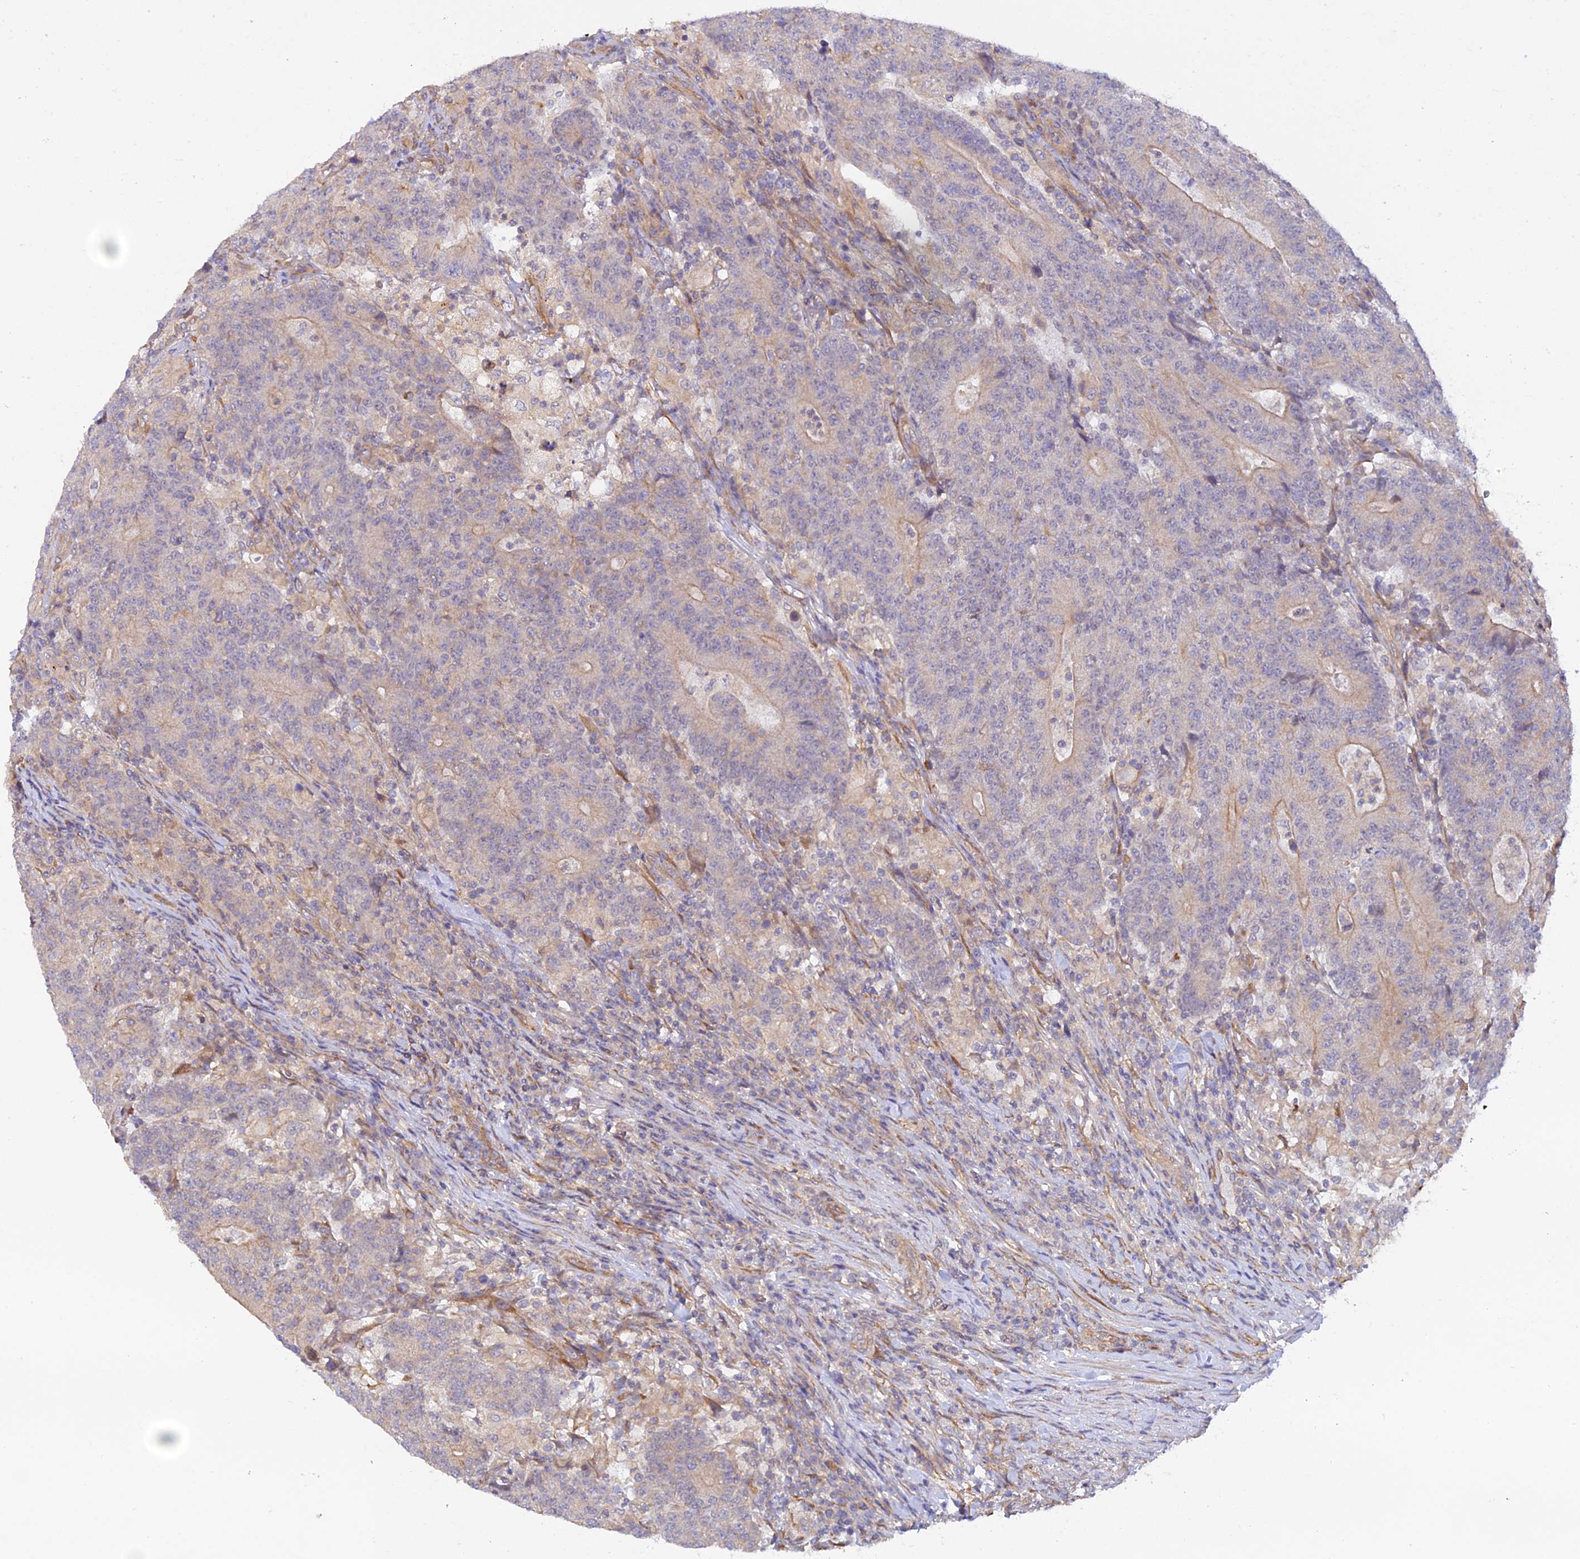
{"staining": {"intensity": "moderate", "quantity": "<25%", "location": "cytoplasmic/membranous"}, "tissue": "colorectal cancer", "cell_type": "Tumor cells", "image_type": "cancer", "snomed": [{"axis": "morphology", "description": "Adenocarcinoma, NOS"}, {"axis": "topography", "description": "Colon"}], "caption": "A brown stain labels moderate cytoplasmic/membranous staining of a protein in human colorectal cancer (adenocarcinoma) tumor cells.", "gene": "MYO9A", "patient": {"sex": "female", "age": 75}}